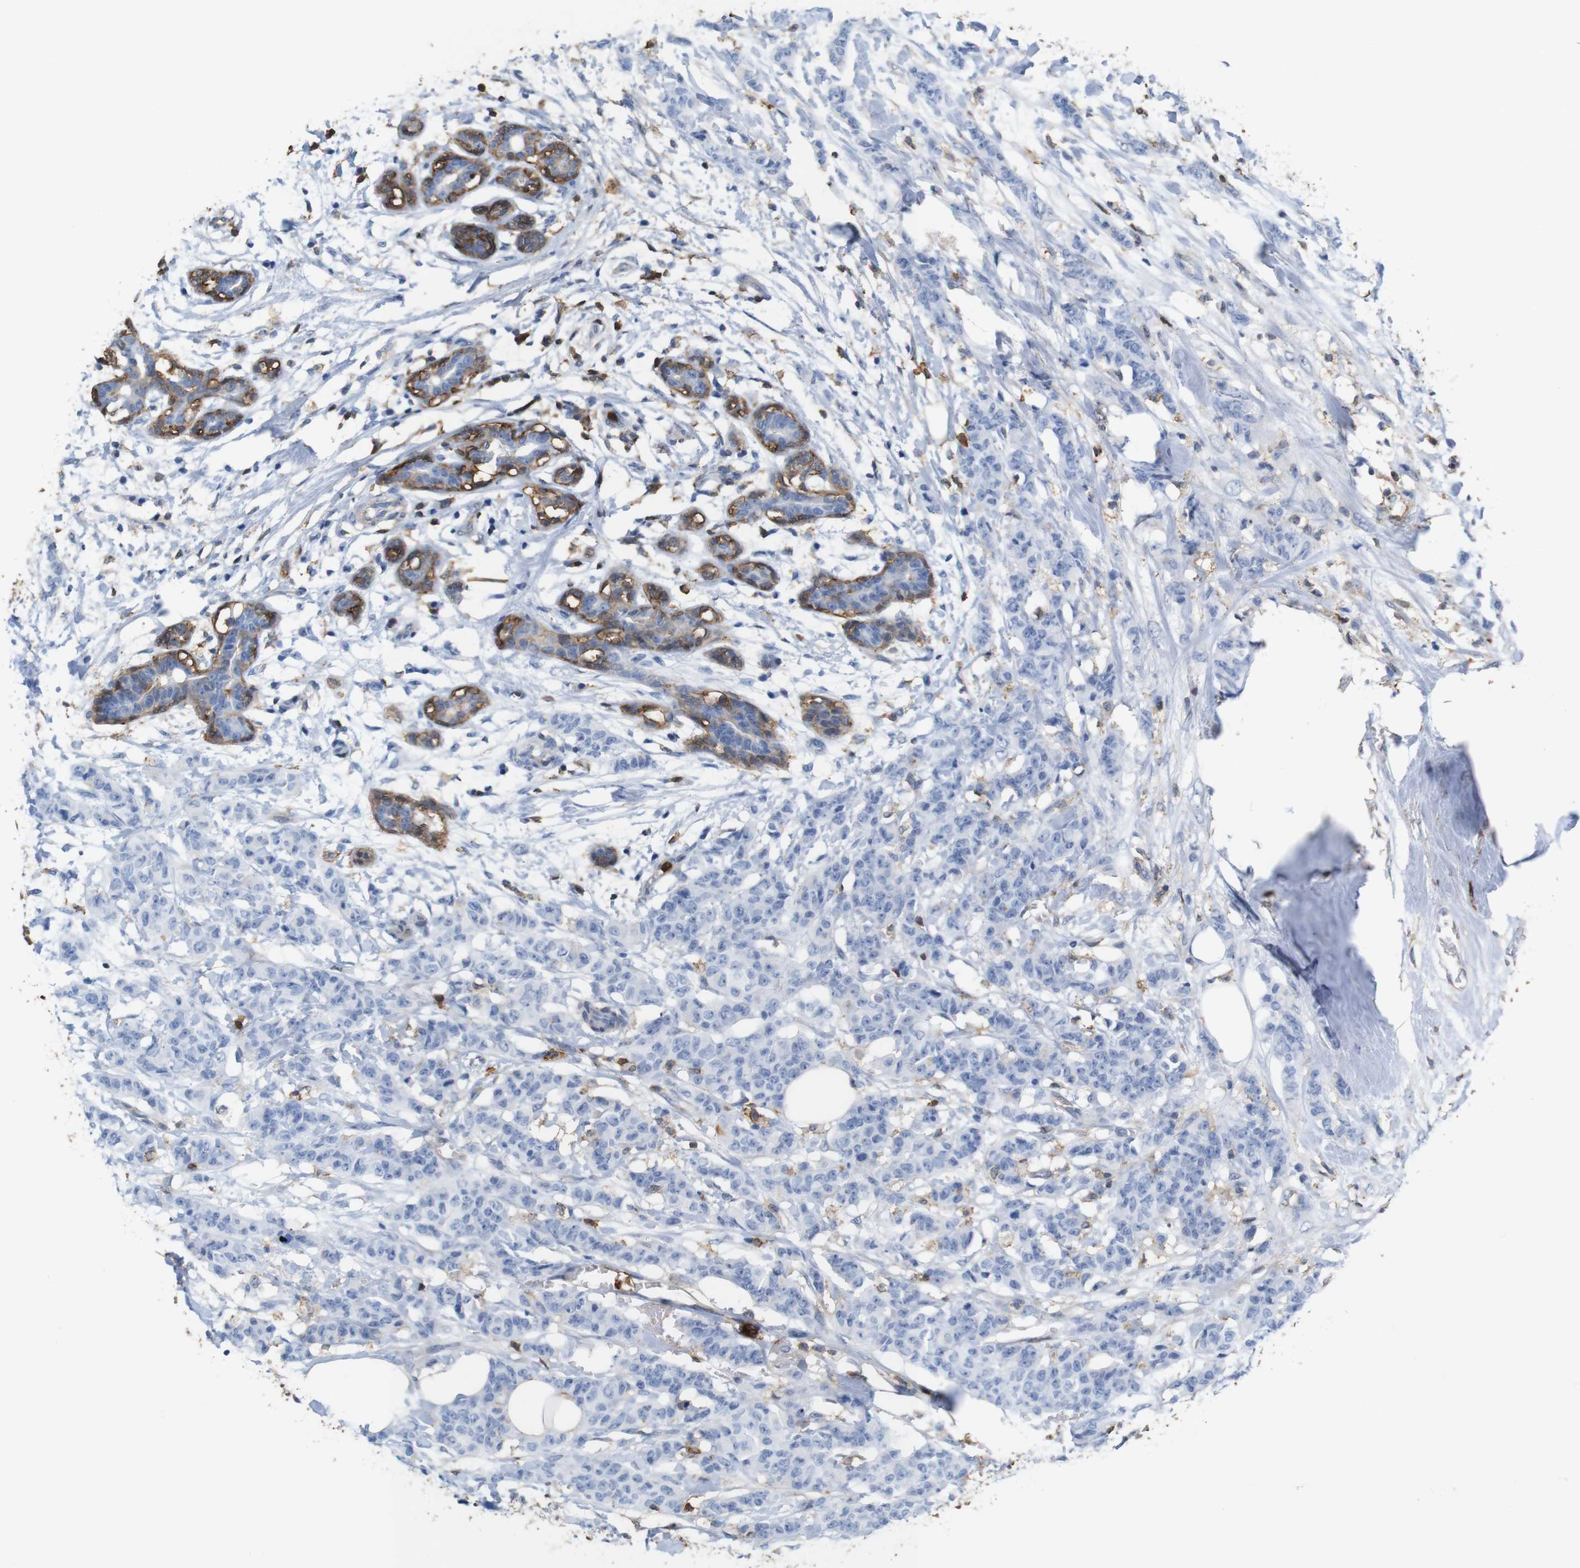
{"staining": {"intensity": "negative", "quantity": "none", "location": "none"}, "tissue": "breast cancer", "cell_type": "Tumor cells", "image_type": "cancer", "snomed": [{"axis": "morphology", "description": "Normal tissue, NOS"}, {"axis": "morphology", "description": "Duct carcinoma"}, {"axis": "topography", "description": "Breast"}], "caption": "Immunohistochemistry histopathology image of neoplastic tissue: human infiltrating ductal carcinoma (breast) stained with DAB (3,3'-diaminobenzidine) reveals no significant protein positivity in tumor cells.", "gene": "ANXA1", "patient": {"sex": "female", "age": 40}}